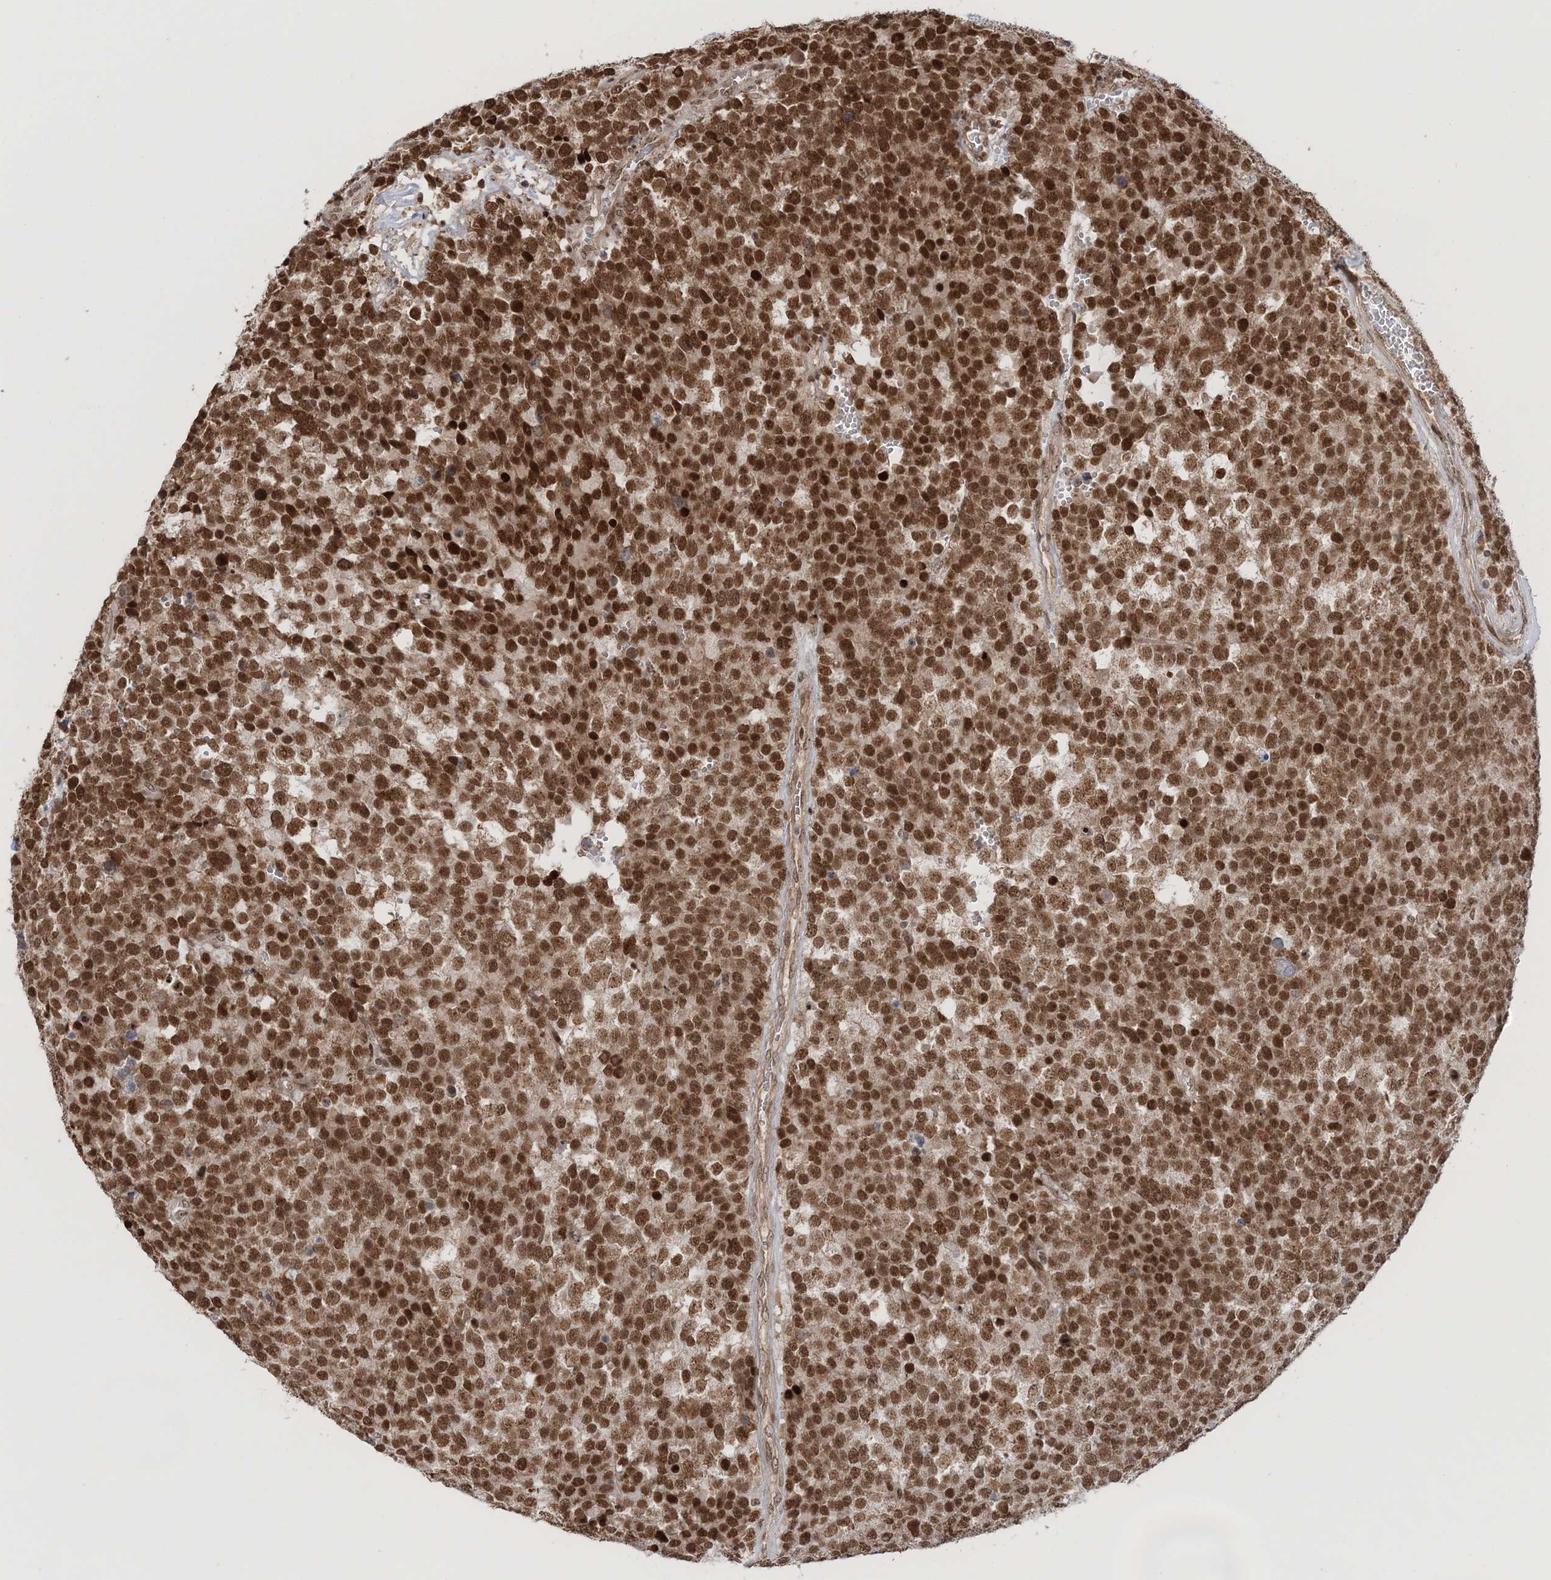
{"staining": {"intensity": "strong", "quantity": ">75%", "location": "nuclear"}, "tissue": "testis cancer", "cell_type": "Tumor cells", "image_type": "cancer", "snomed": [{"axis": "morphology", "description": "Seminoma, NOS"}, {"axis": "topography", "description": "Testis"}], "caption": "This image shows immunohistochemistry (IHC) staining of testis cancer (seminoma), with high strong nuclear expression in about >75% of tumor cells.", "gene": "NOA1", "patient": {"sex": "male", "age": 71}}